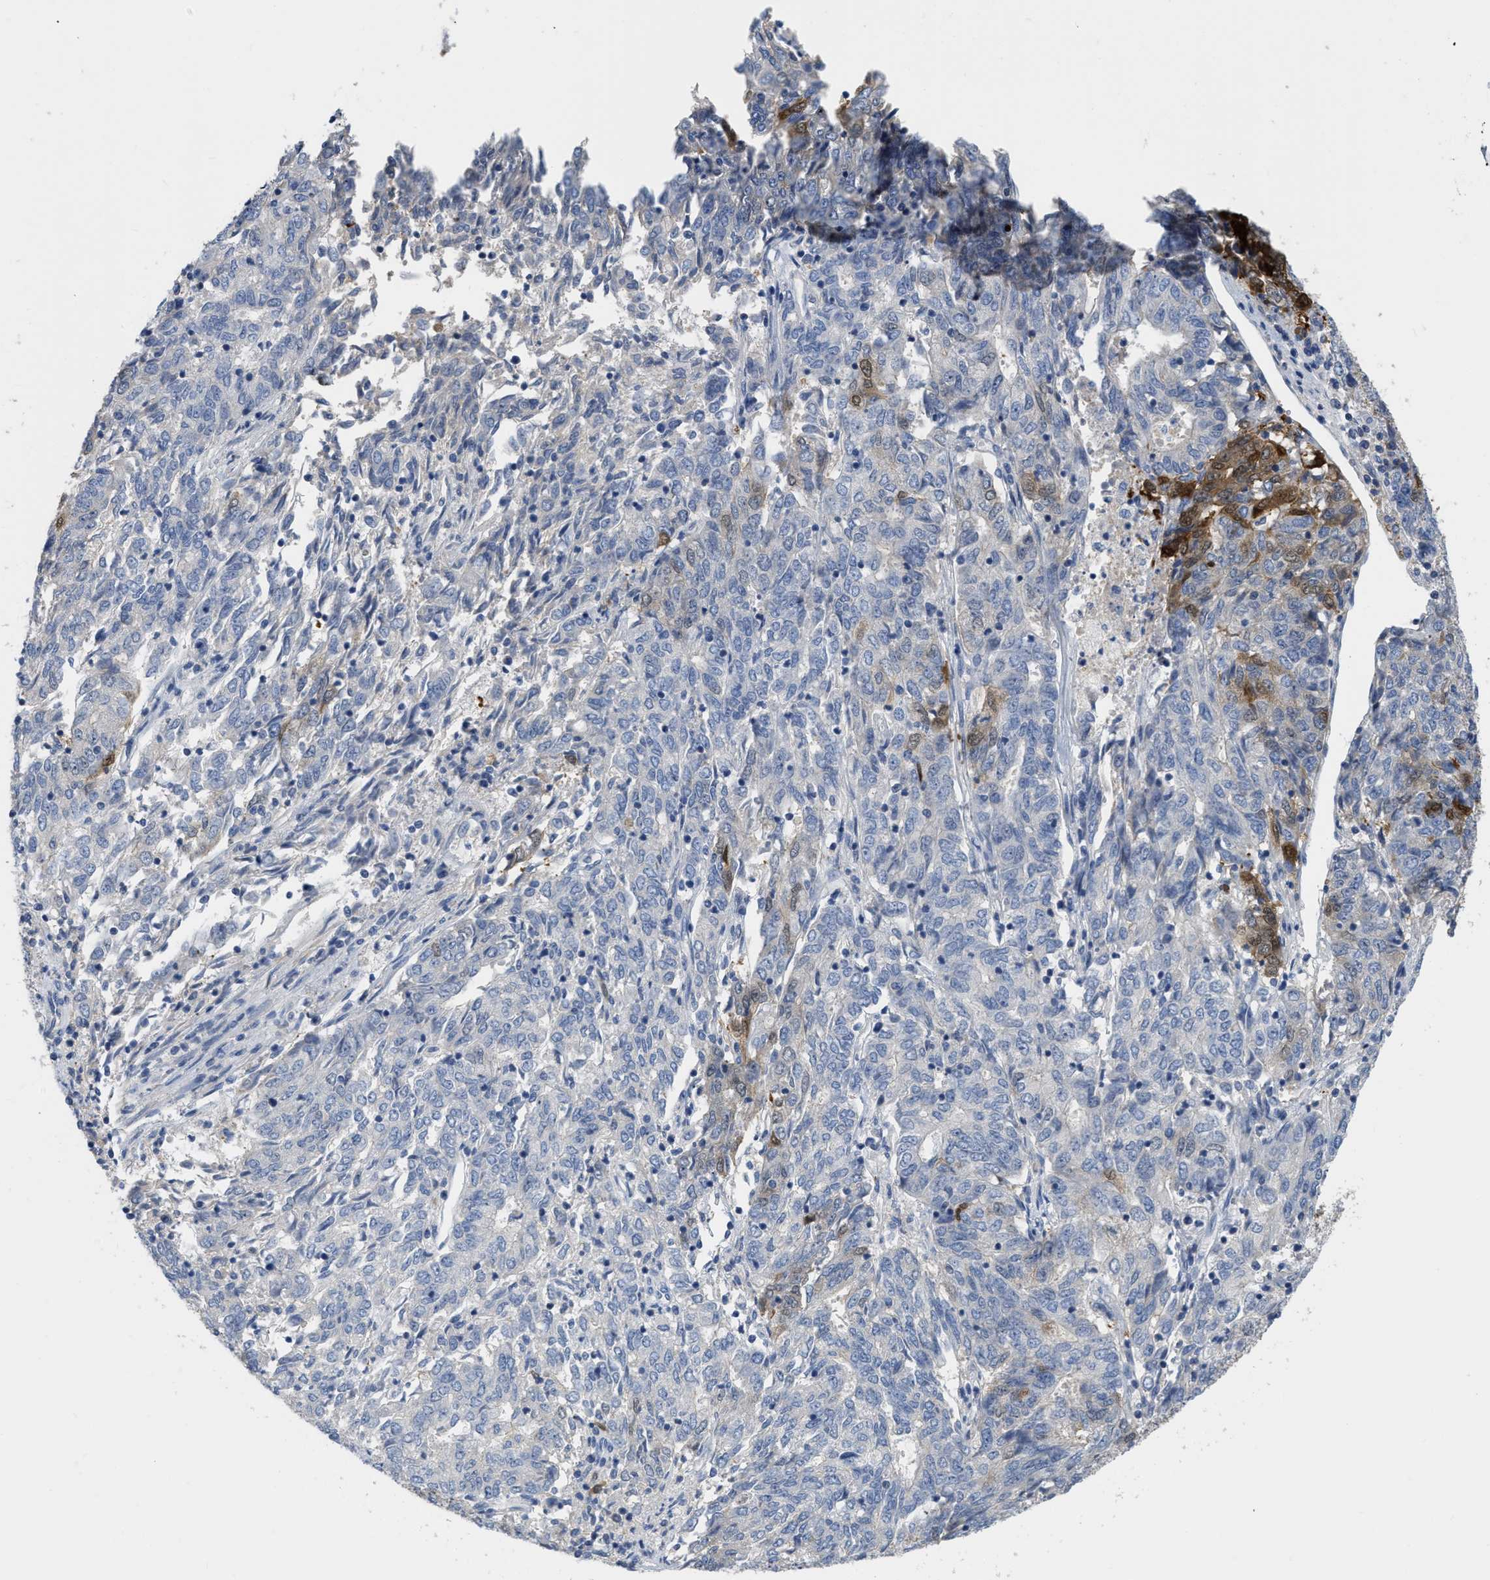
{"staining": {"intensity": "moderate", "quantity": "<25%", "location": "cytoplasmic/membranous"}, "tissue": "endometrial cancer", "cell_type": "Tumor cells", "image_type": "cancer", "snomed": [{"axis": "morphology", "description": "Adenocarcinoma, NOS"}, {"axis": "topography", "description": "Endometrium"}], "caption": "A high-resolution histopathology image shows IHC staining of endometrial adenocarcinoma, which displays moderate cytoplasmic/membranous staining in about <25% of tumor cells.", "gene": "CRYM", "patient": {"sex": "female", "age": 80}}